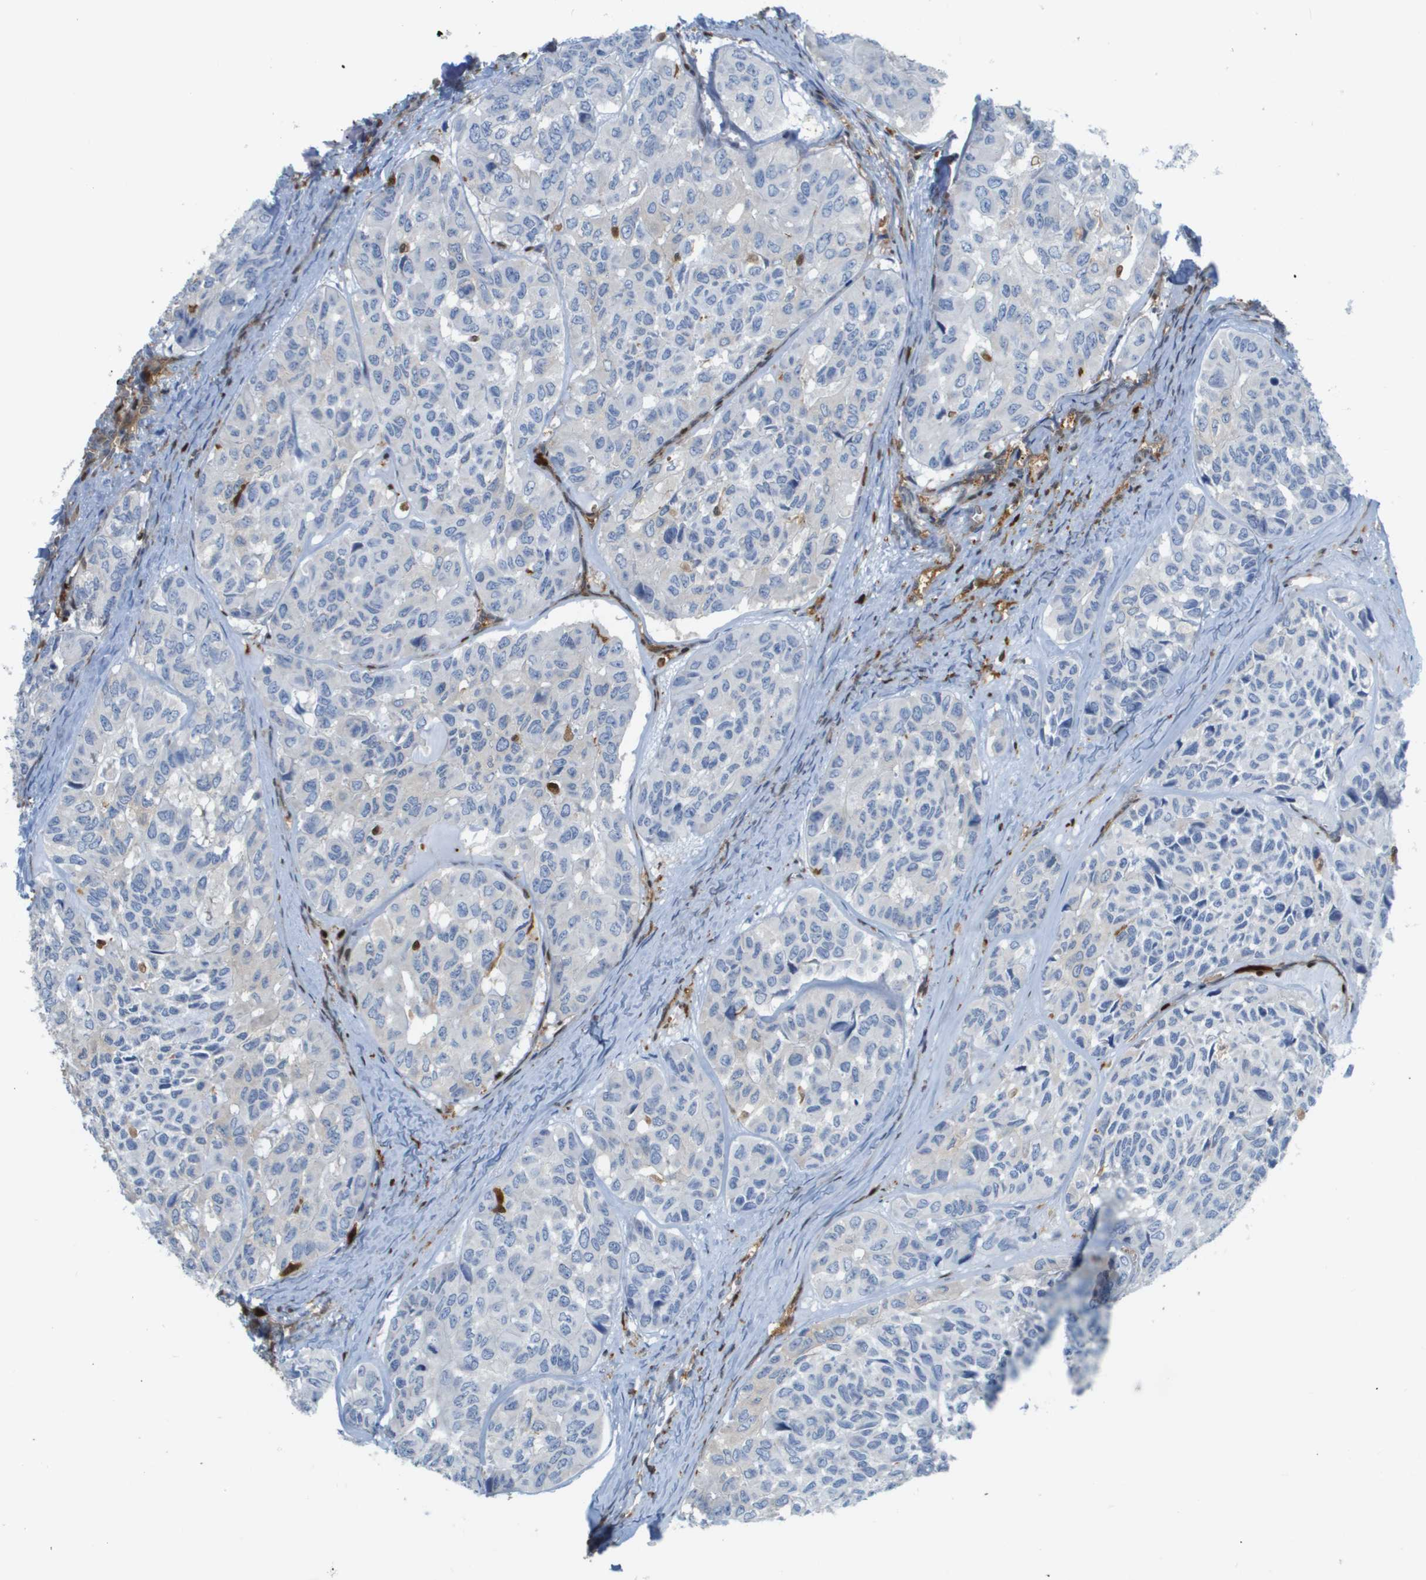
{"staining": {"intensity": "negative", "quantity": "none", "location": "none"}, "tissue": "head and neck cancer", "cell_type": "Tumor cells", "image_type": "cancer", "snomed": [{"axis": "morphology", "description": "Adenocarcinoma, NOS"}, {"axis": "topography", "description": "Salivary gland, NOS"}, {"axis": "topography", "description": "Head-Neck"}], "caption": "Immunohistochemical staining of adenocarcinoma (head and neck) demonstrates no significant positivity in tumor cells.", "gene": "DOCK5", "patient": {"sex": "female", "age": 76}}